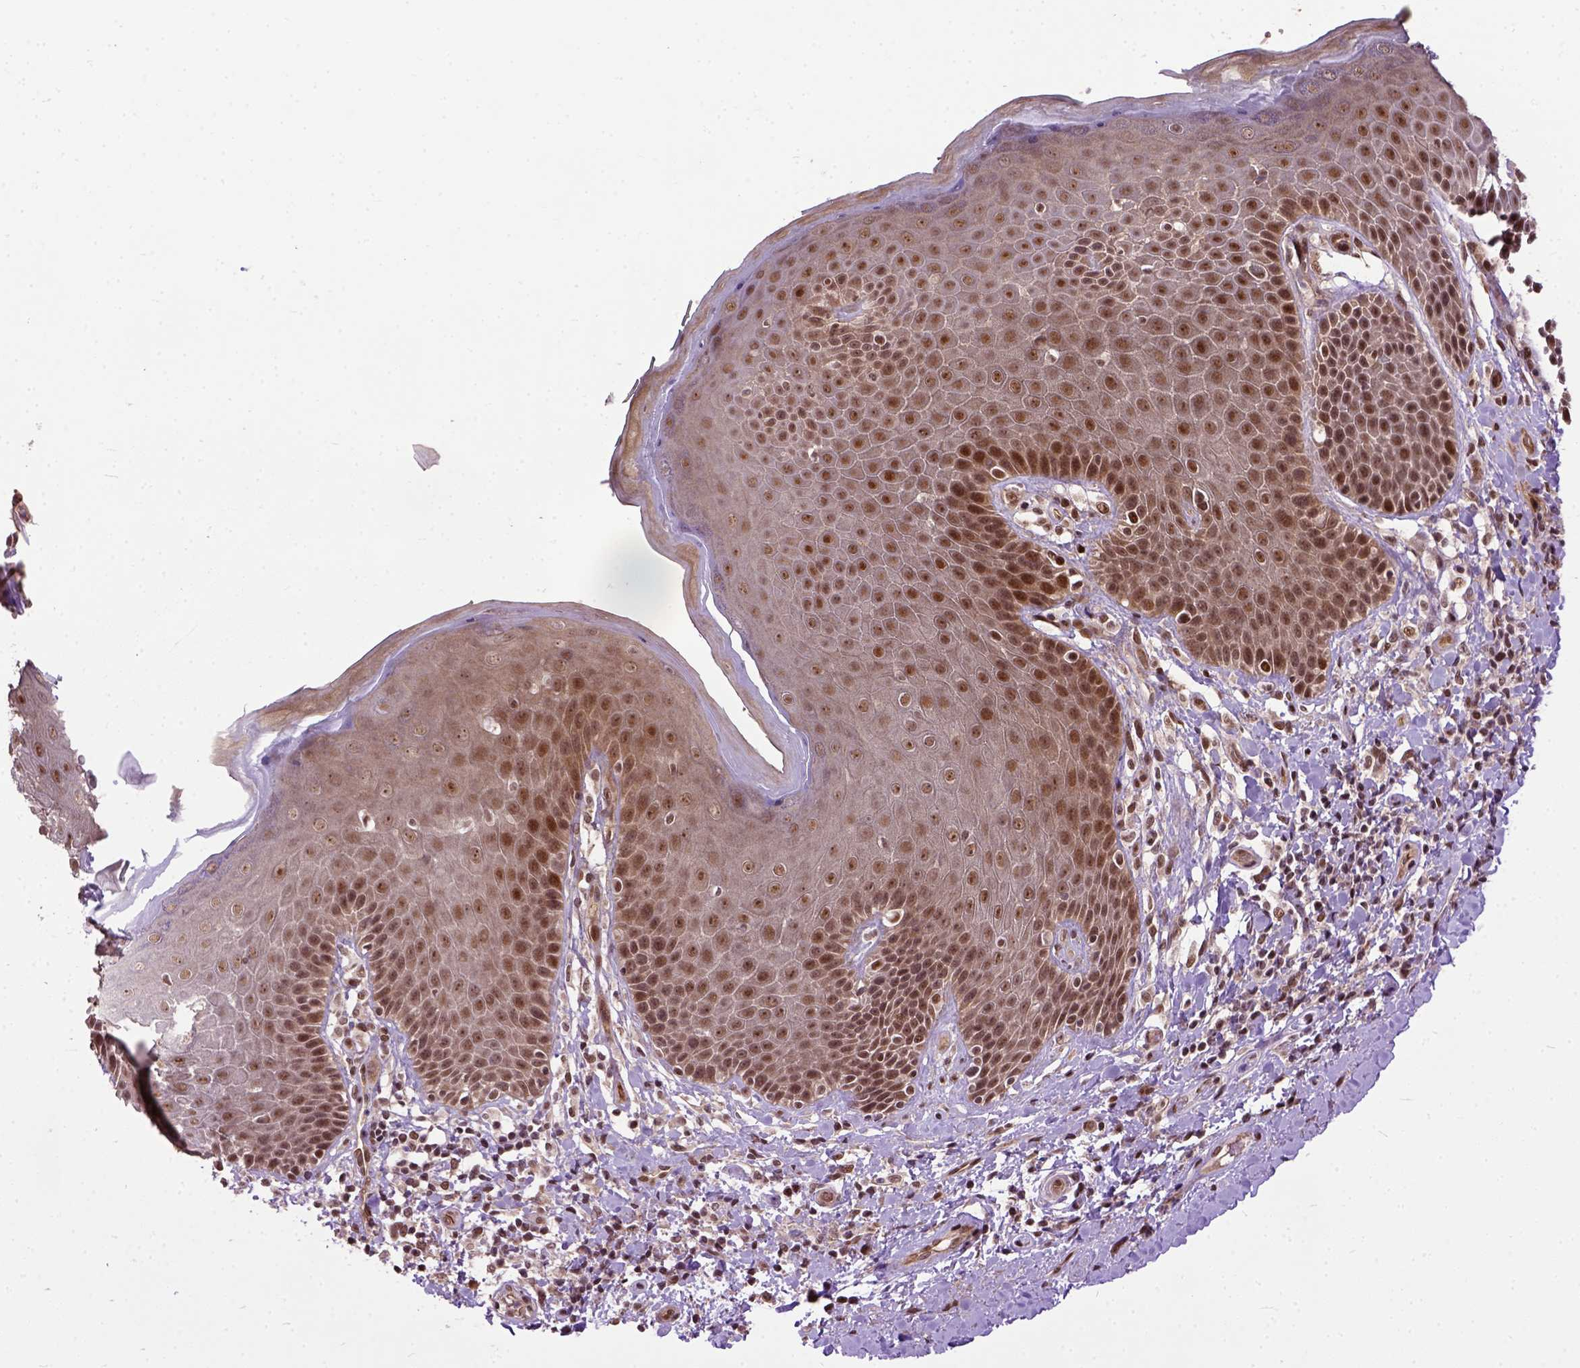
{"staining": {"intensity": "strong", "quantity": ">75%", "location": "nuclear"}, "tissue": "skin", "cell_type": "Epidermal cells", "image_type": "normal", "snomed": [{"axis": "morphology", "description": "Normal tissue, NOS"}, {"axis": "topography", "description": "Anal"}, {"axis": "topography", "description": "Peripheral nerve tissue"}], "caption": "Strong nuclear protein positivity is appreciated in approximately >75% of epidermal cells in skin. (DAB (3,3'-diaminobenzidine) = brown stain, brightfield microscopy at high magnification).", "gene": "ZNF630", "patient": {"sex": "male", "age": 51}}